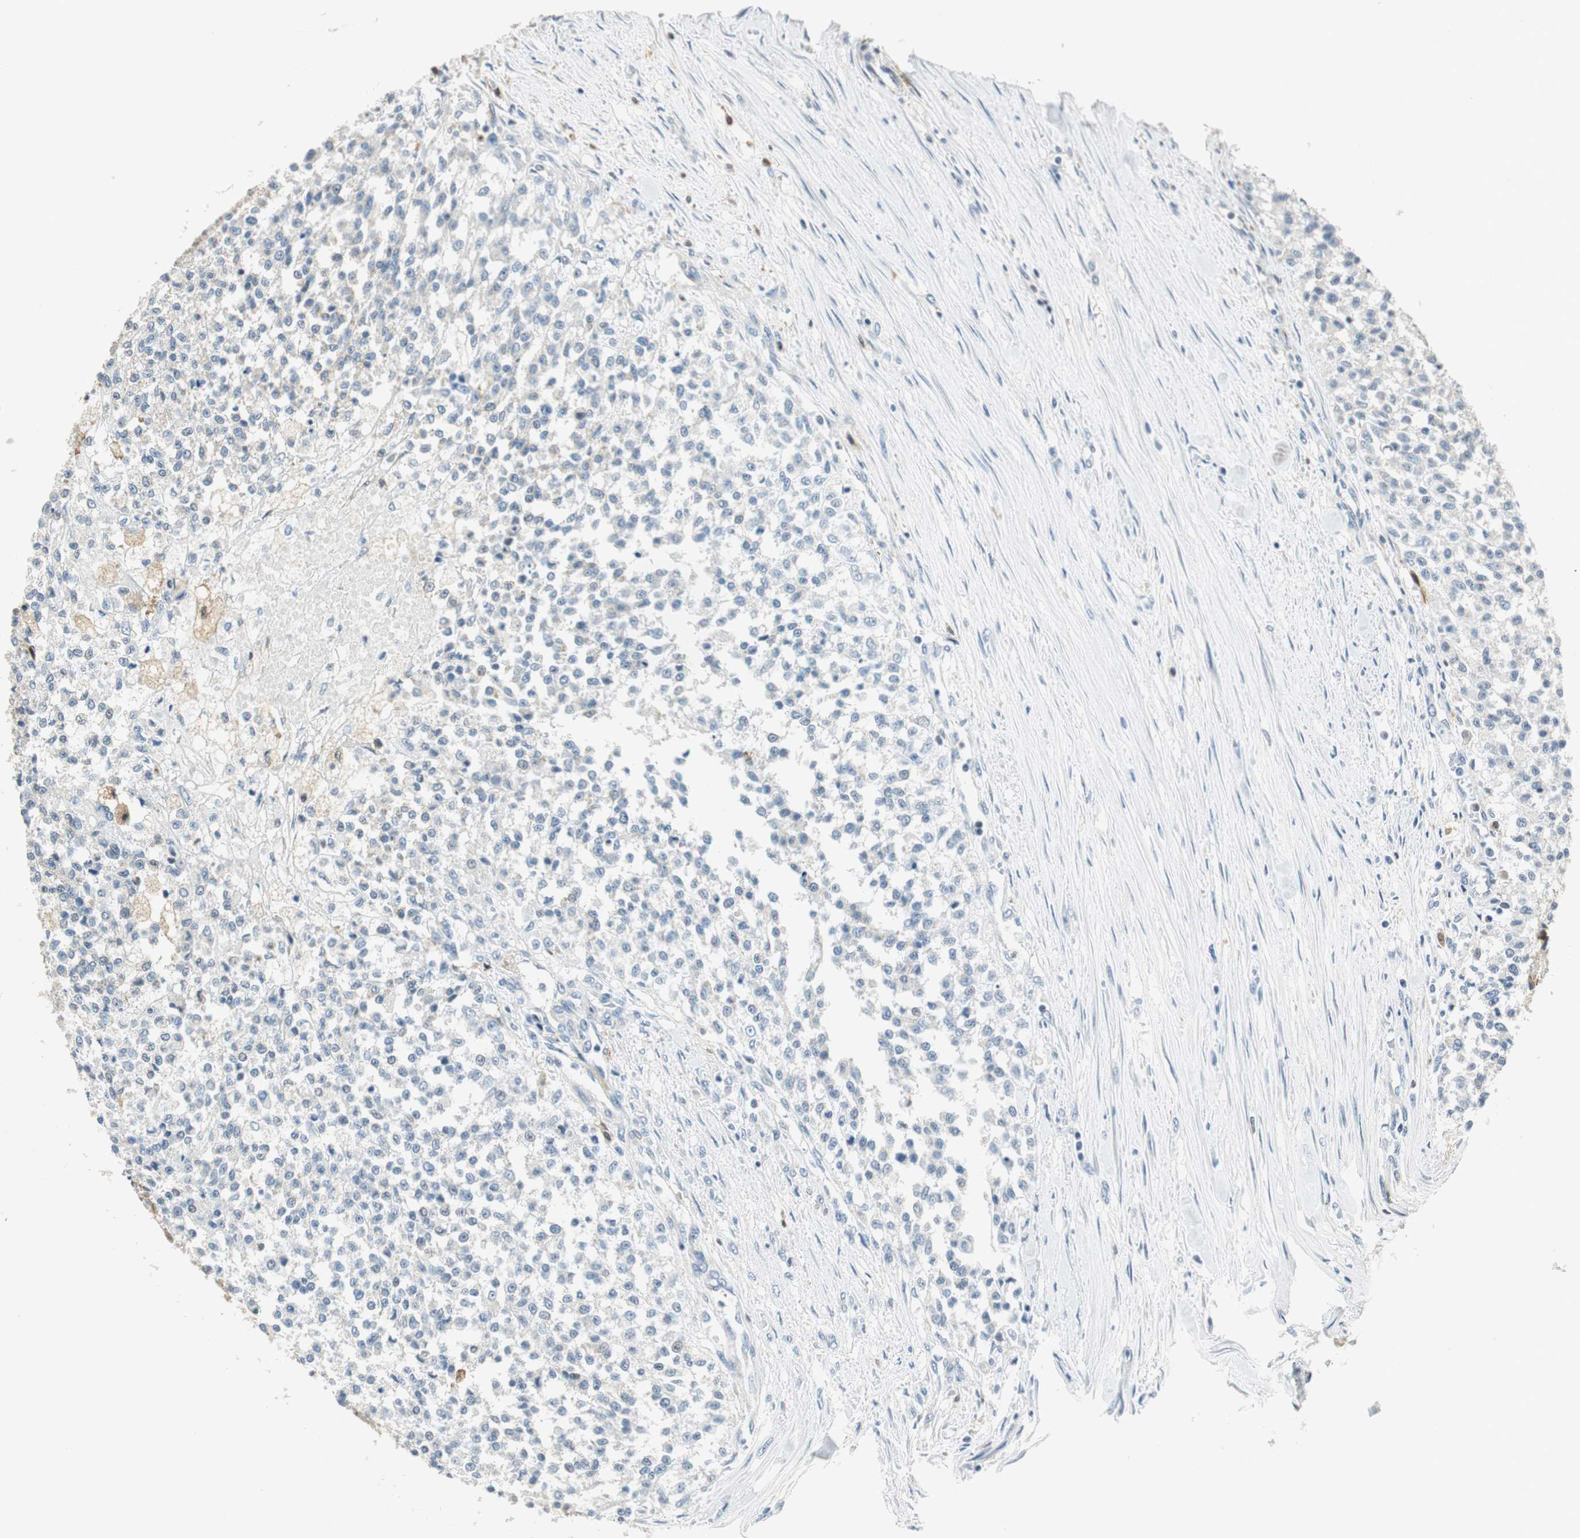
{"staining": {"intensity": "negative", "quantity": "none", "location": "none"}, "tissue": "testis cancer", "cell_type": "Tumor cells", "image_type": "cancer", "snomed": [{"axis": "morphology", "description": "Seminoma, NOS"}, {"axis": "topography", "description": "Testis"}], "caption": "A high-resolution histopathology image shows IHC staining of testis cancer (seminoma), which exhibits no significant expression in tumor cells.", "gene": "ME1", "patient": {"sex": "male", "age": 59}}